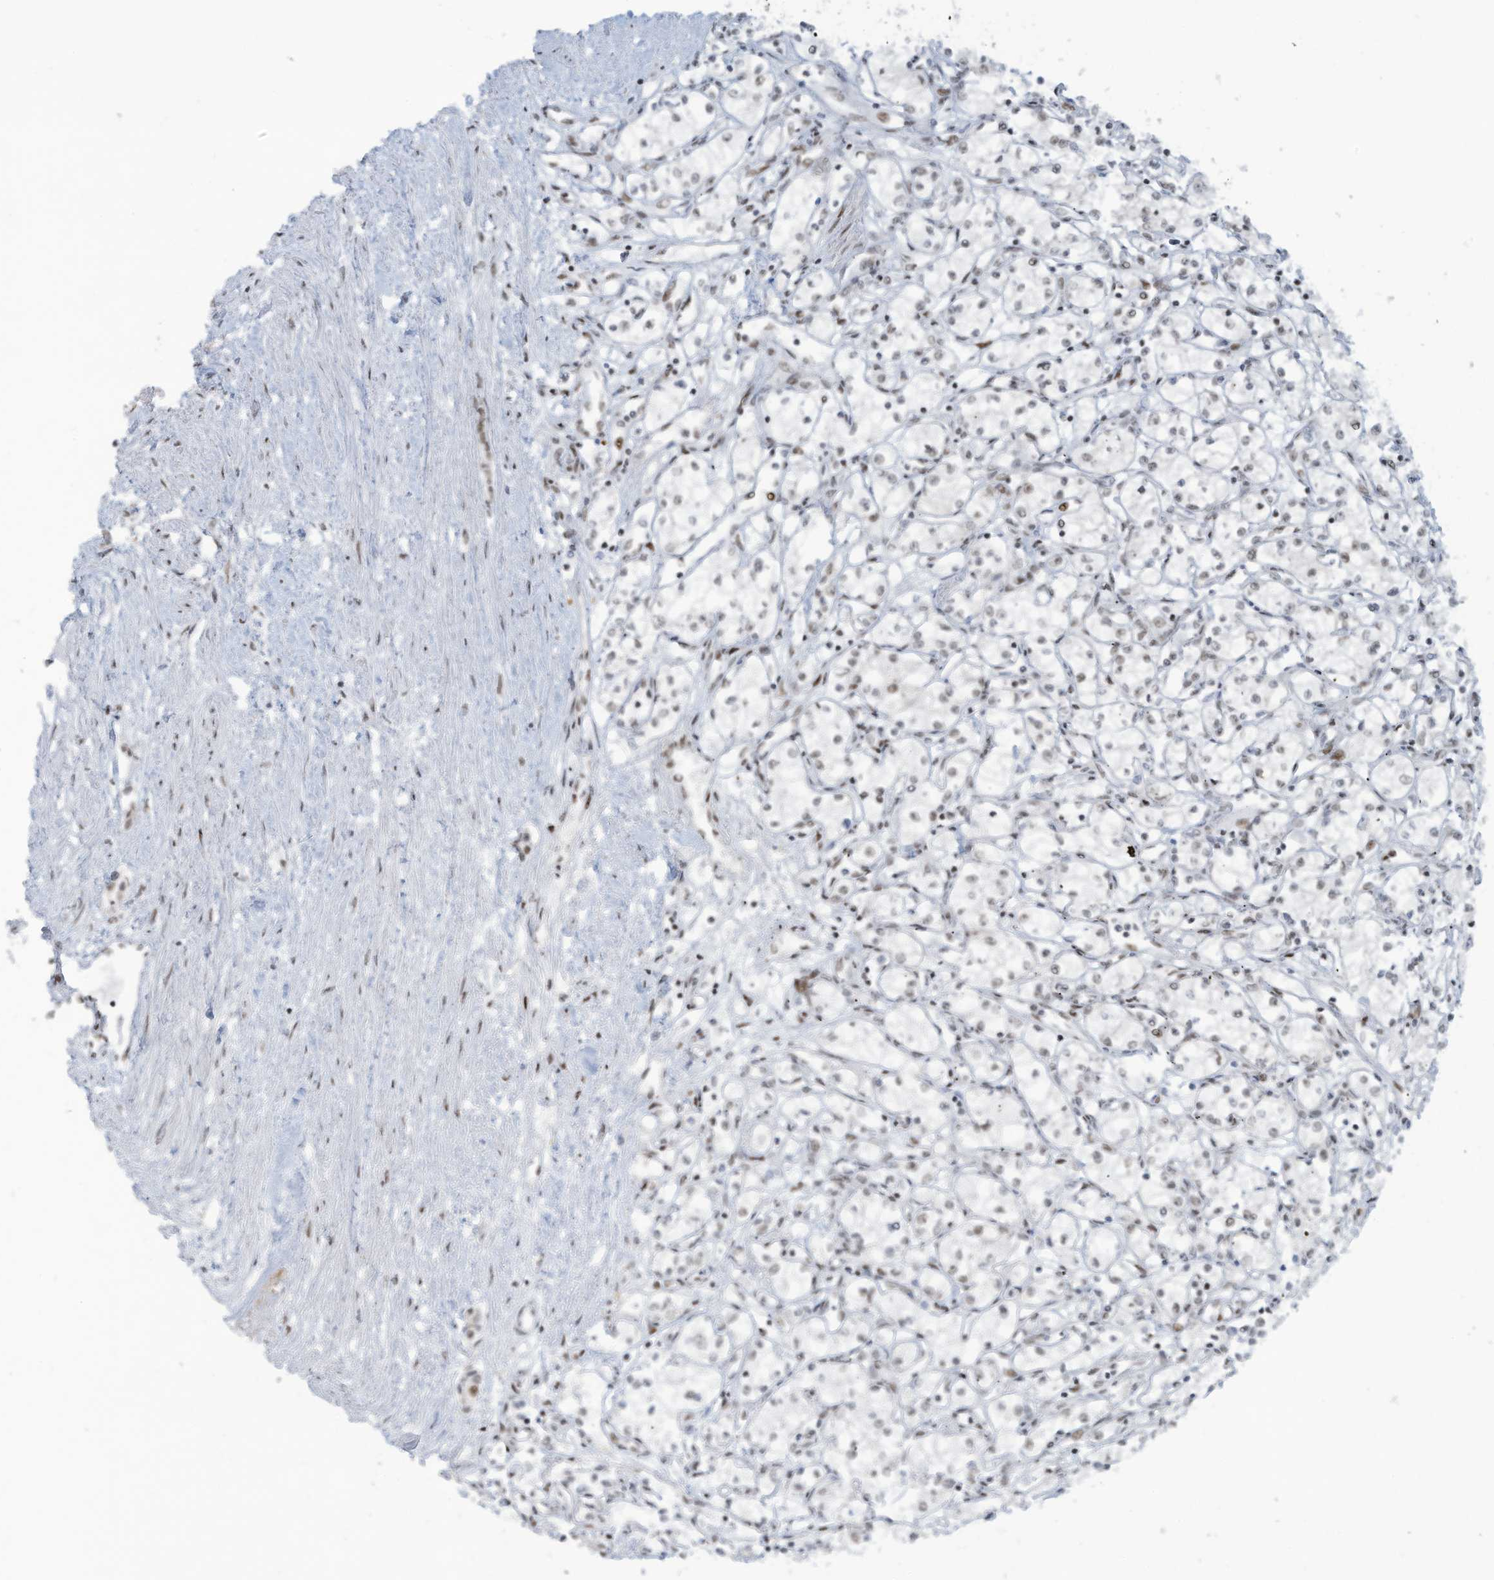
{"staining": {"intensity": "weak", "quantity": "25%-75%", "location": "nuclear"}, "tissue": "renal cancer", "cell_type": "Tumor cells", "image_type": "cancer", "snomed": [{"axis": "morphology", "description": "Adenocarcinoma, NOS"}, {"axis": "topography", "description": "Kidney"}], "caption": "Renal adenocarcinoma stained for a protein exhibits weak nuclear positivity in tumor cells. (DAB IHC with brightfield microscopy, high magnification).", "gene": "ECT2L", "patient": {"sex": "male", "age": 59}}